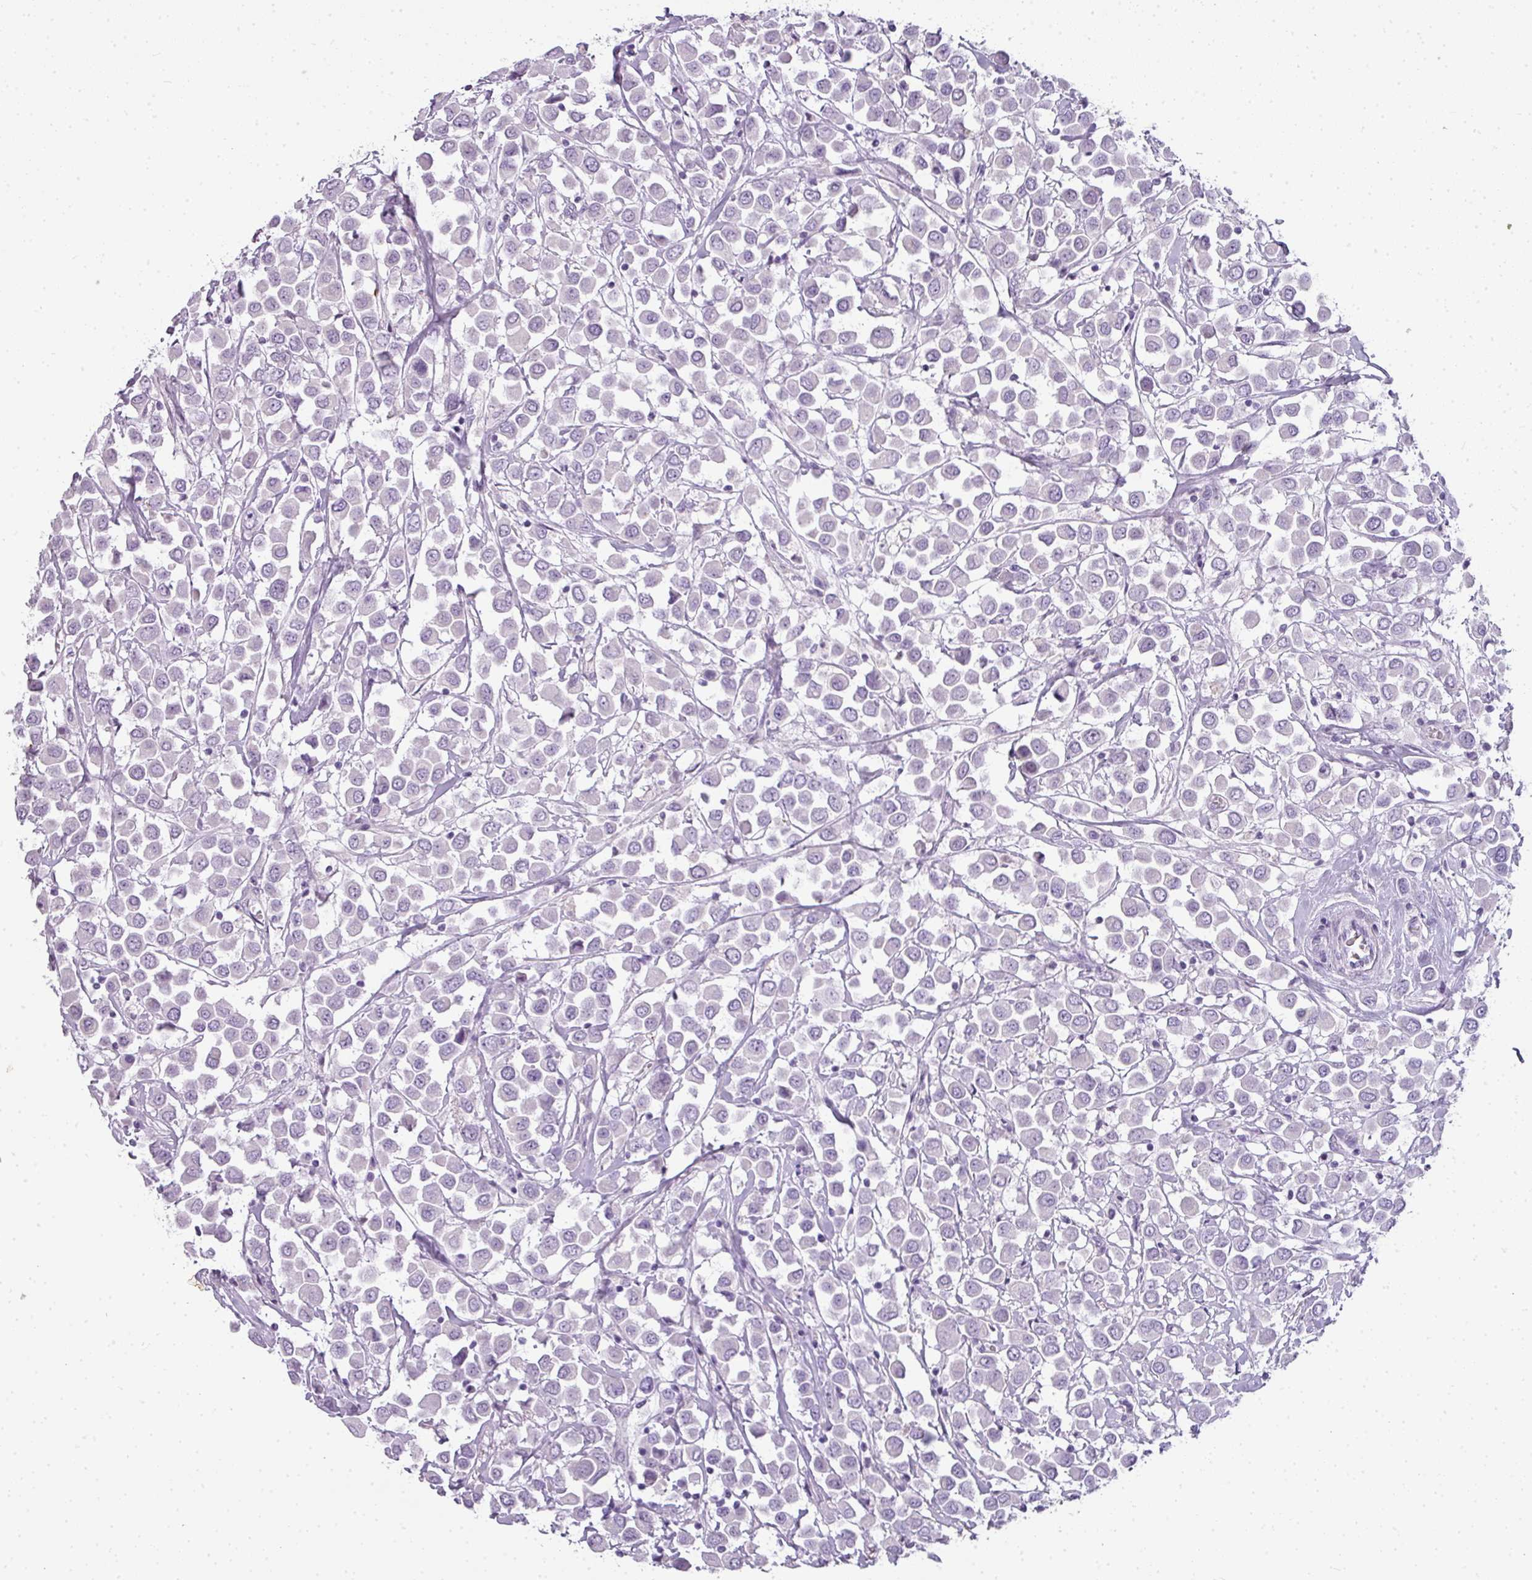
{"staining": {"intensity": "negative", "quantity": "none", "location": "none"}, "tissue": "breast cancer", "cell_type": "Tumor cells", "image_type": "cancer", "snomed": [{"axis": "morphology", "description": "Duct carcinoma"}, {"axis": "topography", "description": "Breast"}], "caption": "The image displays no significant staining in tumor cells of breast invasive ductal carcinoma. (Immunohistochemistry, brightfield microscopy, high magnification).", "gene": "RBMY1F", "patient": {"sex": "female", "age": 61}}